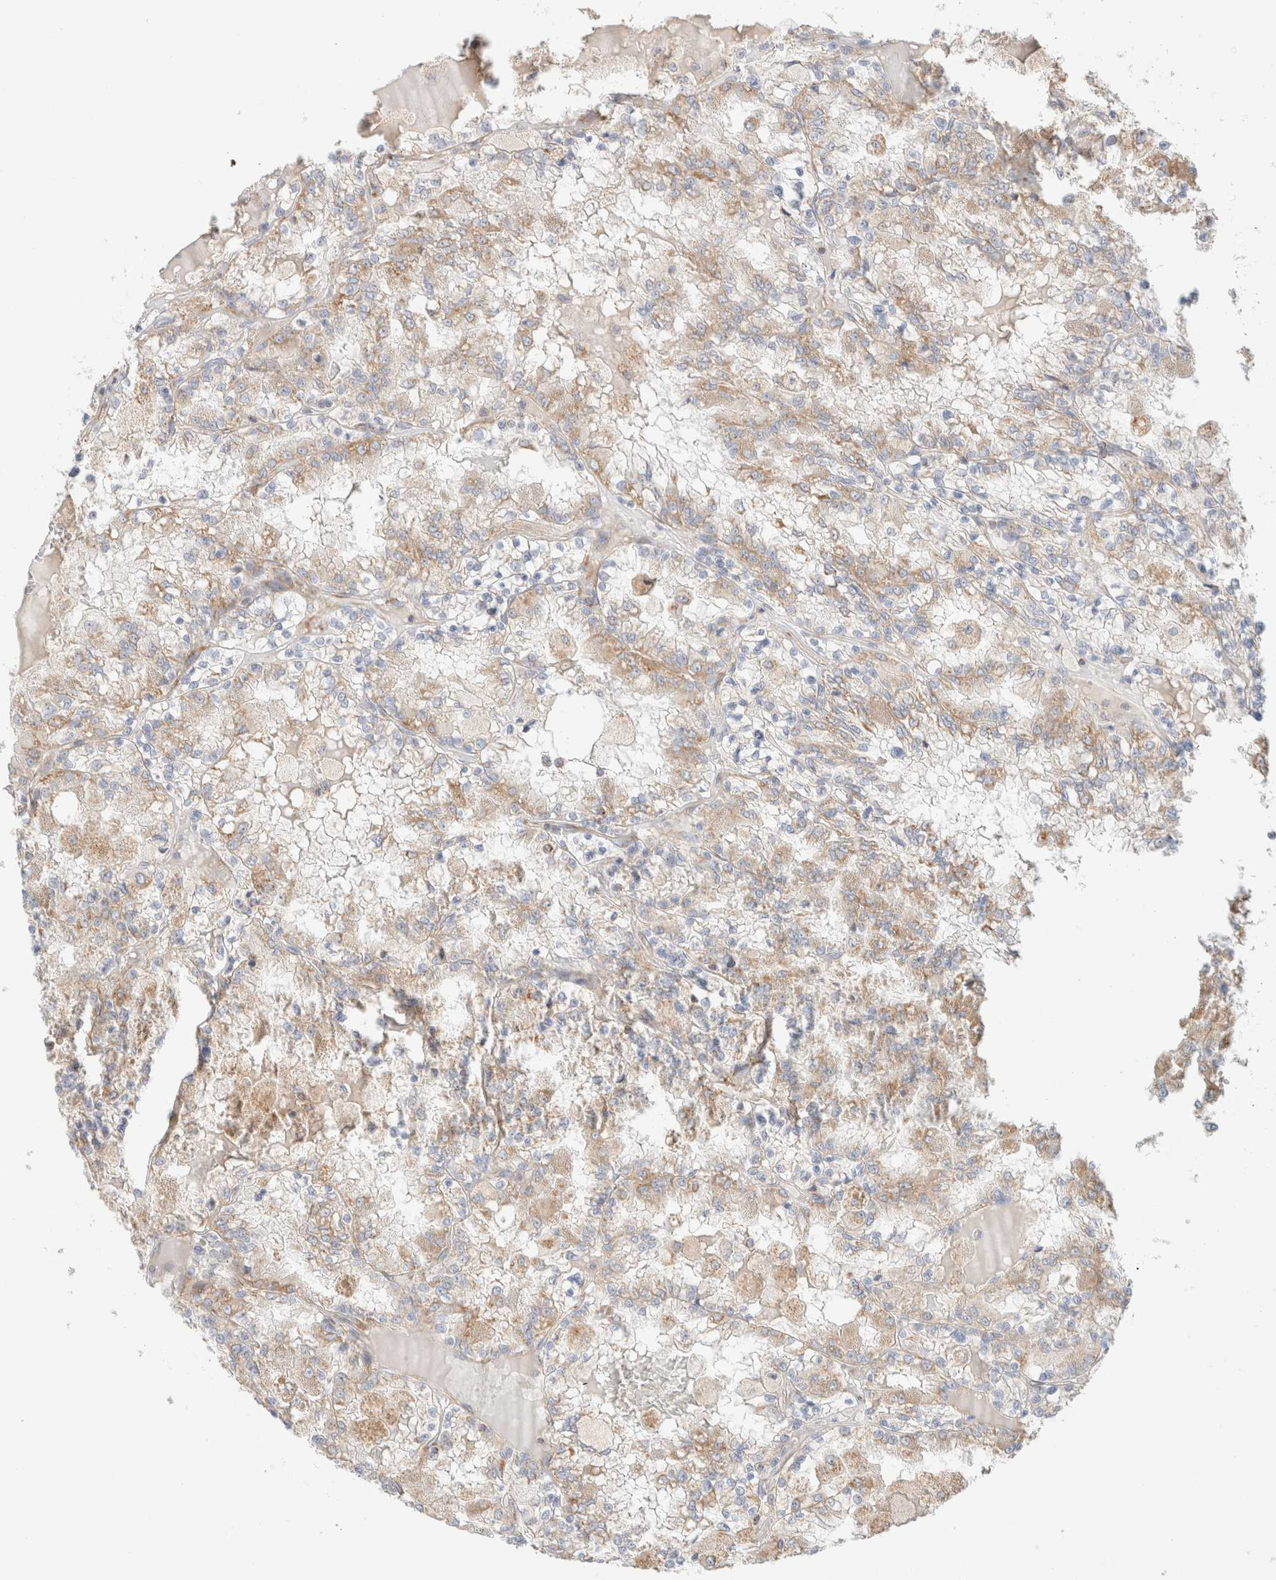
{"staining": {"intensity": "weak", "quantity": ">75%", "location": "cytoplasmic/membranous"}, "tissue": "renal cancer", "cell_type": "Tumor cells", "image_type": "cancer", "snomed": [{"axis": "morphology", "description": "Adenocarcinoma, NOS"}, {"axis": "topography", "description": "Kidney"}], "caption": "High-magnification brightfield microscopy of adenocarcinoma (renal) stained with DAB (3,3'-diaminobenzidine) (brown) and counterstained with hematoxylin (blue). tumor cells exhibit weak cytoplasmic/membranous staining is identified in about>75% of cells.", "gene": "MRM3", "patient": {"sex": "female", "age": 56}}